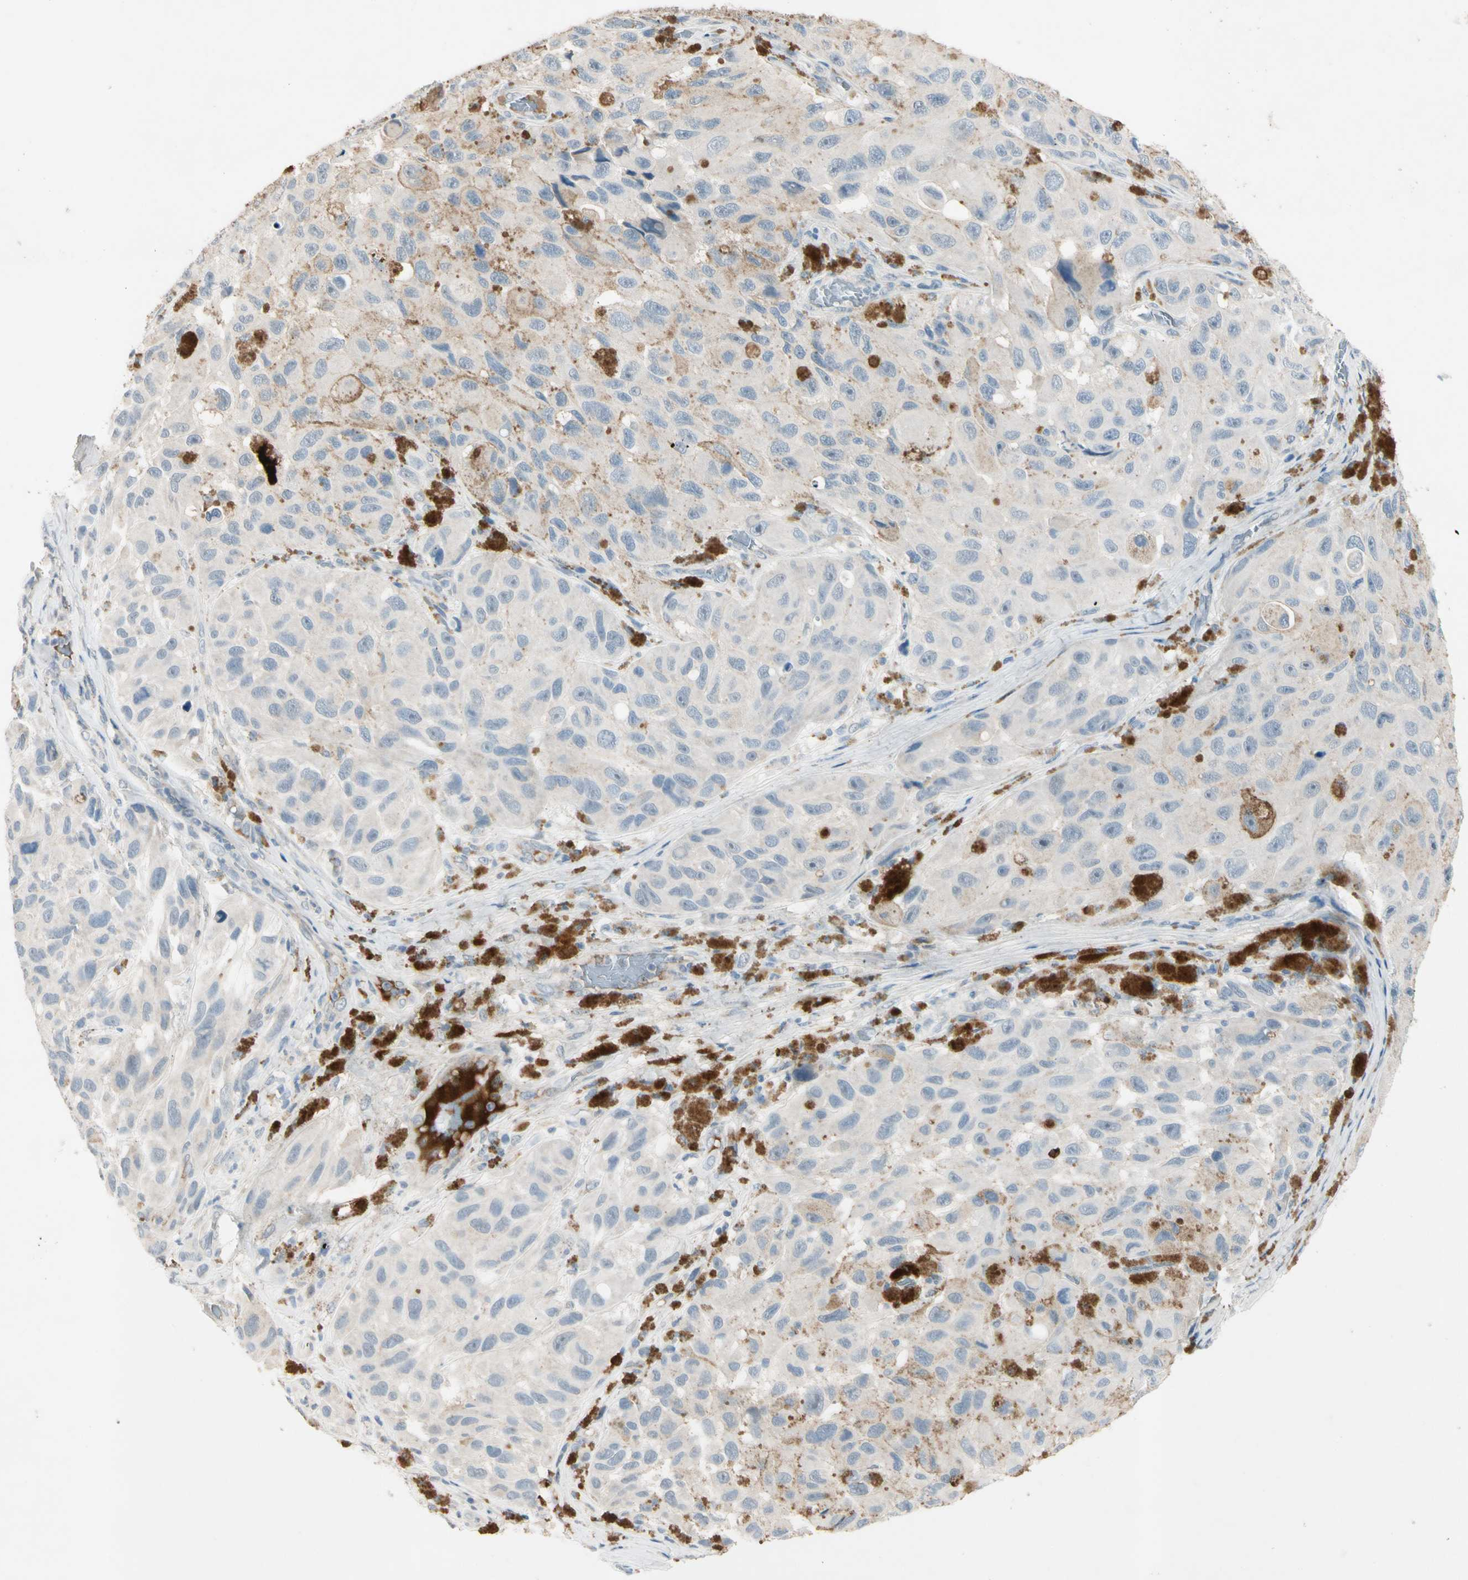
{"staining": {"intensity": "negative", "quantity": "none", "location": "none"}, "tissue": "melanoma", "cell_type": "Tumor cells", "image_type": "cancer", "snomed": [{"axis": "morphology", "description": "Malignant melanoma, NOS"}, {"axis": "topography", "description": "Skin"}], "caption": "Immunohistochemical staining of malignant melanoma shows no significant positivity in tumor cells.", "gene": "SERPIND1", "patient": {"sex": "female", "age": 73}}